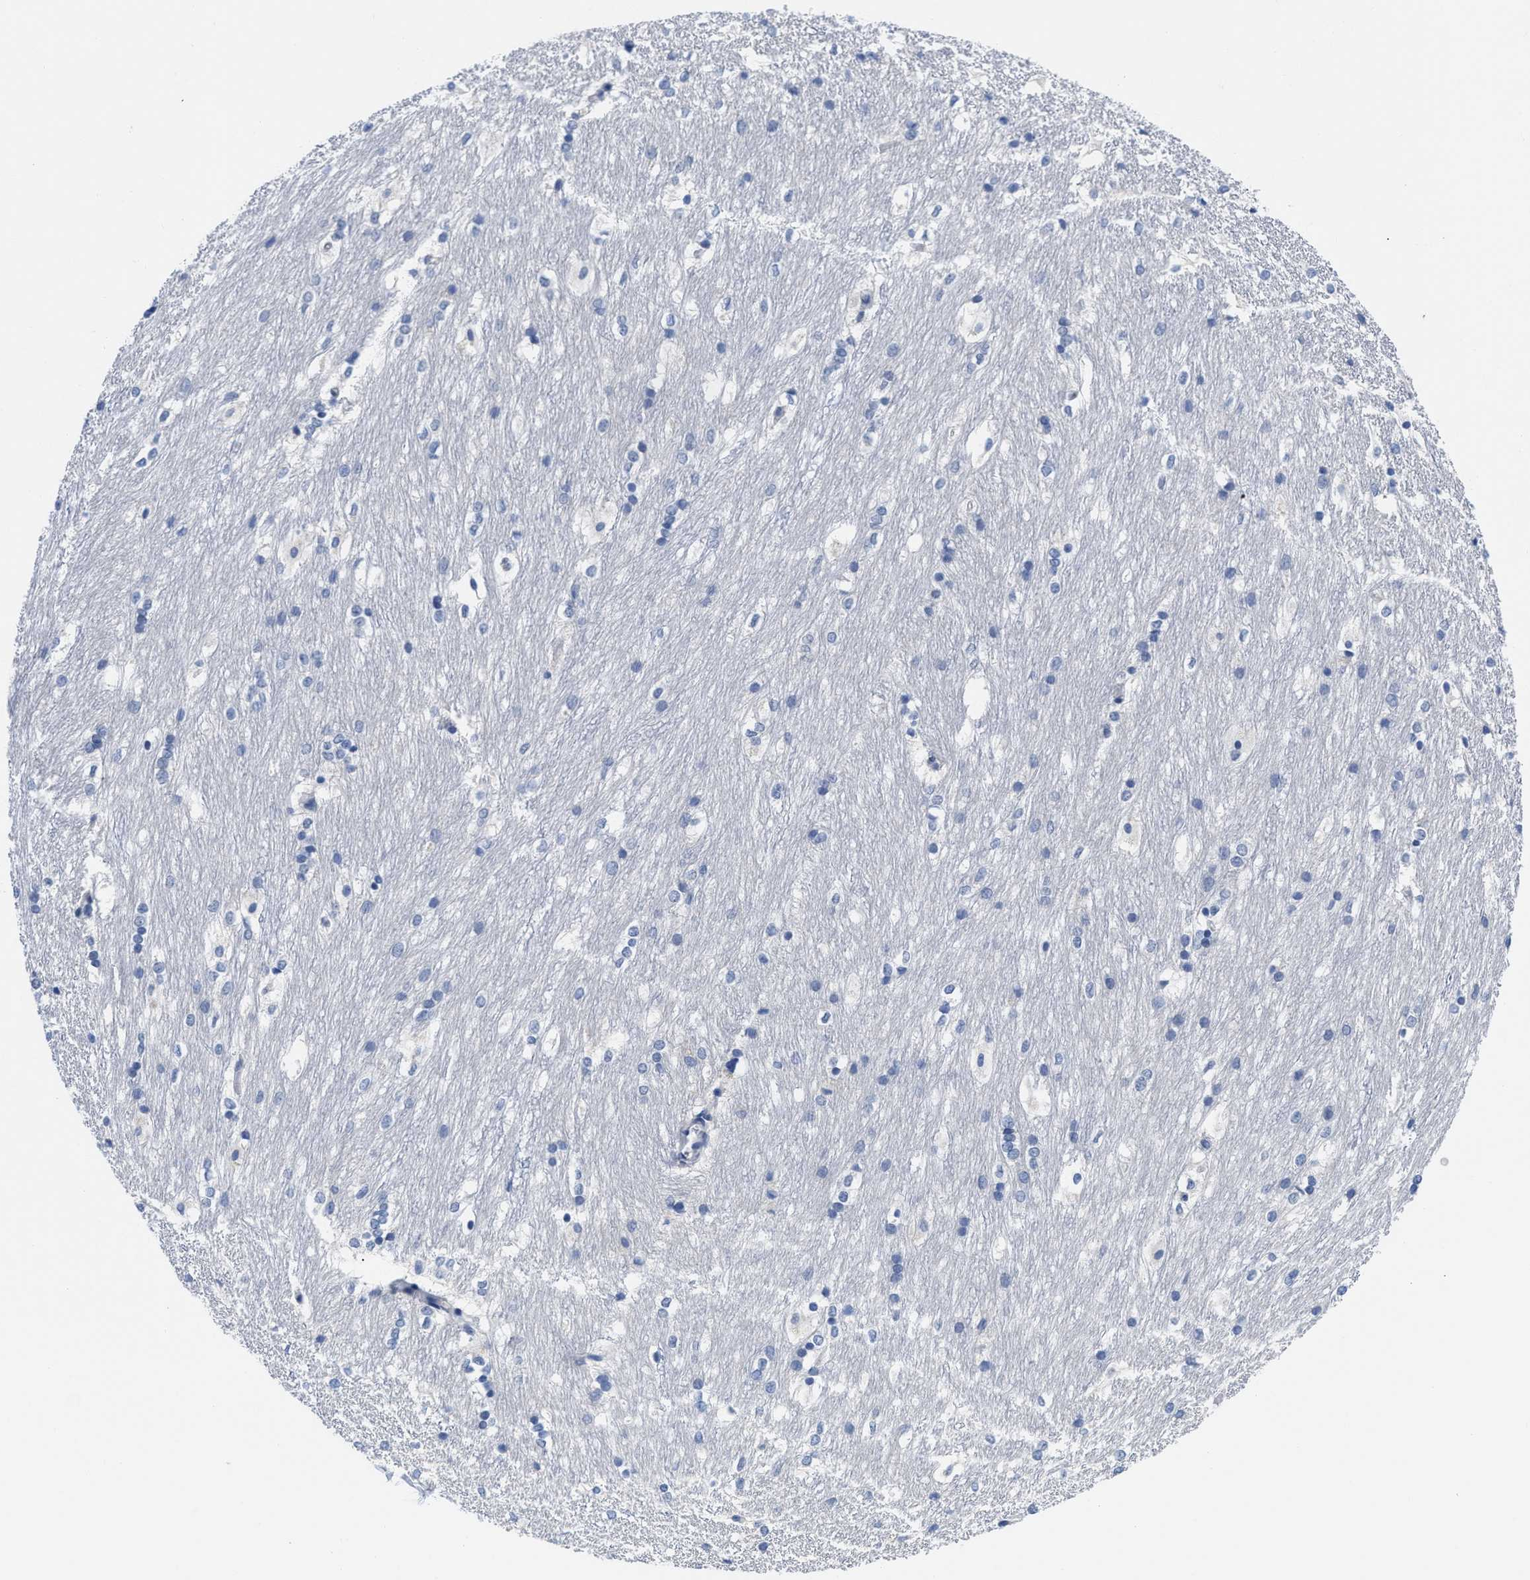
{"staining": {"intensity": "negative", "quantity": "none", "location": "none"}, "tissue": "caudate", "cell_type": "Glial cells", "image_type": "normal", "snomed": [{"axis": "morphology", "description": "Normal tissue, NOS"}, {"axis": "topography", "description": "Lateral ventricle wall"}], "caption": "Normal caudate was stained to show a protein in brown. There is no significant staining in glial cells. (Stains: DAB (3,3'-diaminobenzidine) immunohistochemistry with hematoxylin counter stain, Microscopy: brightfield microscopy at high magnification).", "gene": "PYY", "patient": {"sex": "female", "age": 19}}